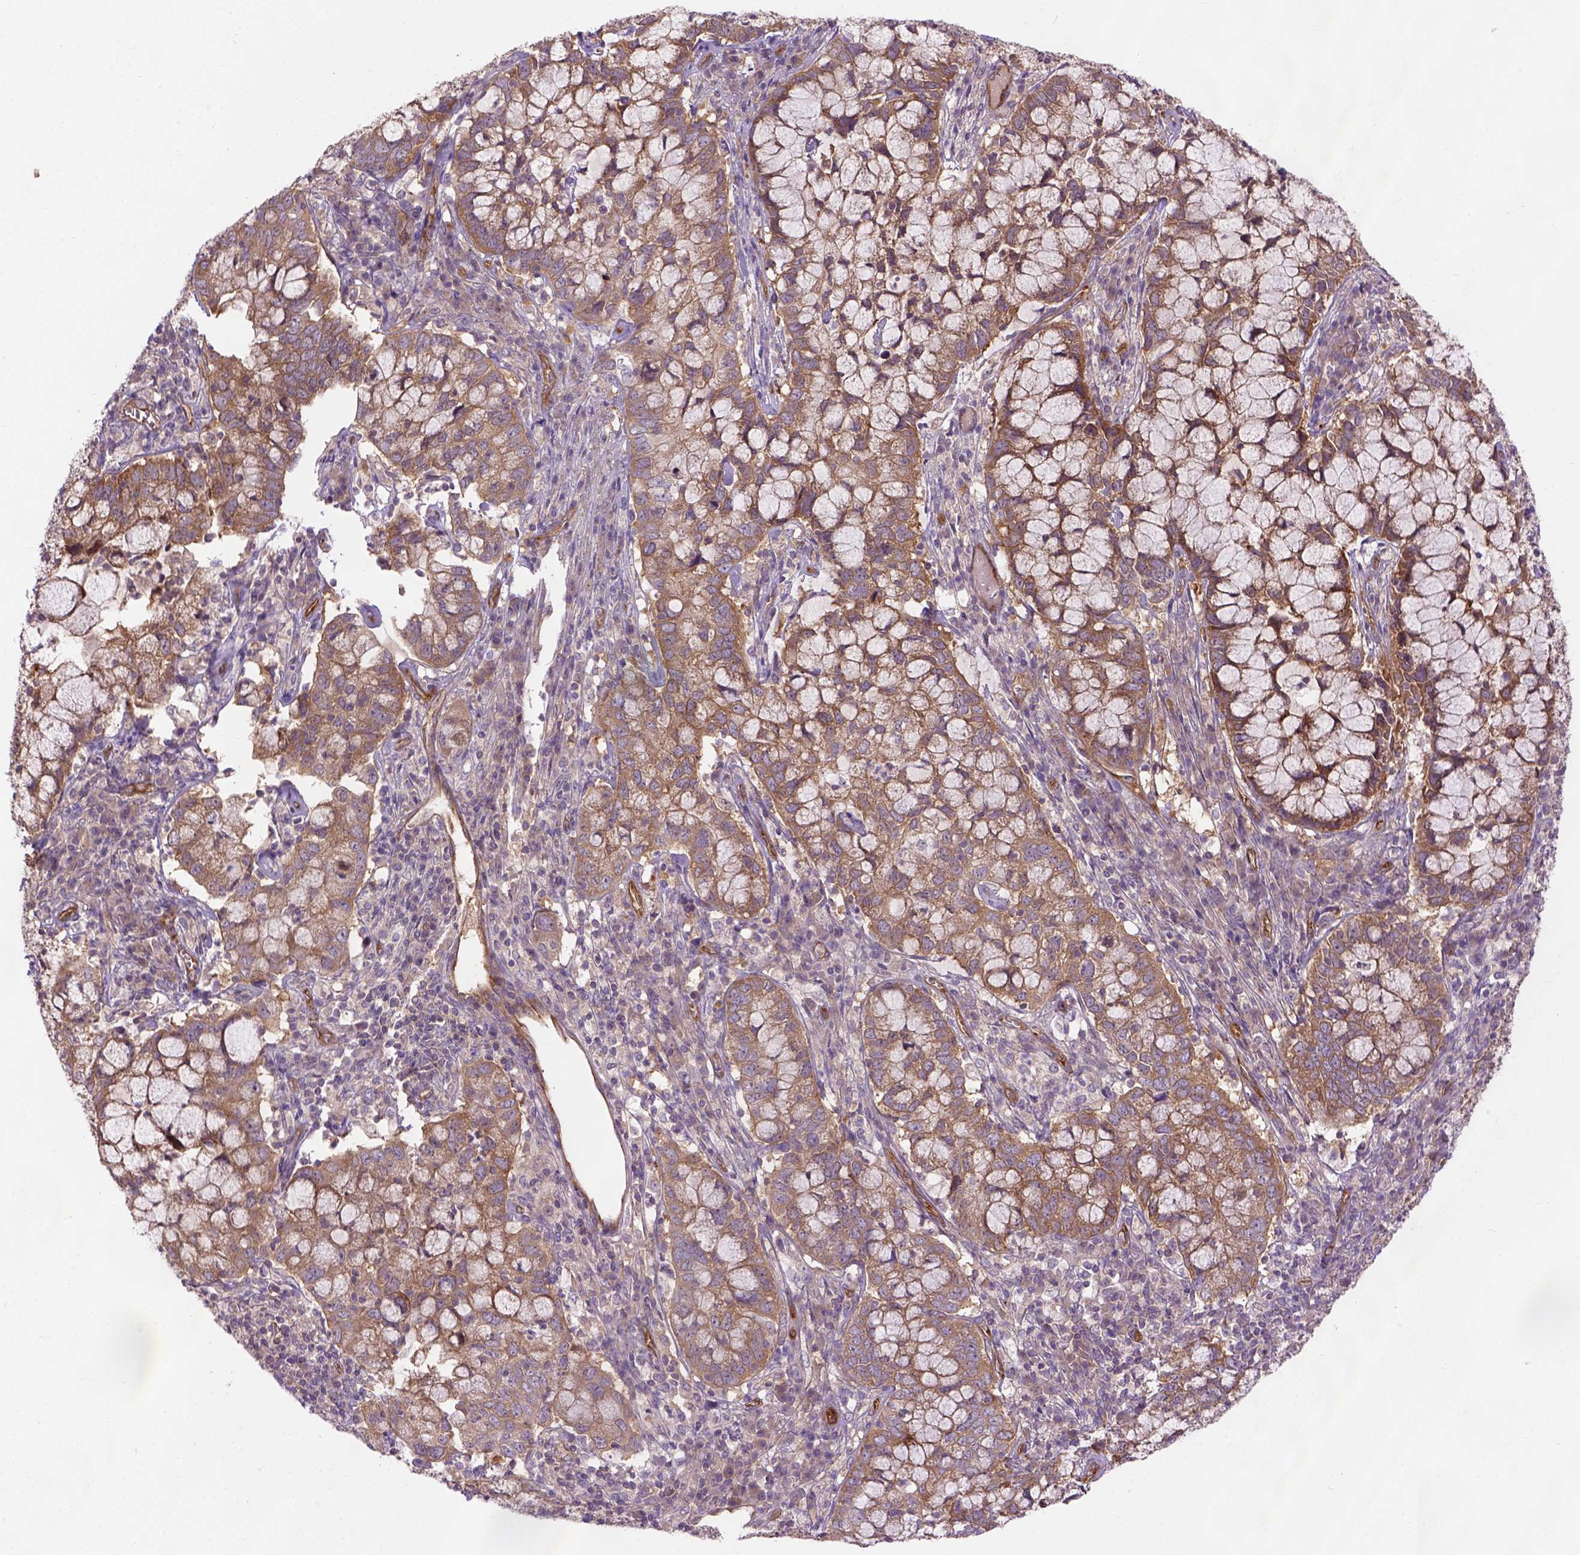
{"staining": {"intensity": "moderate", "quantity": ">75%", "location": "cytoplasmic/membranous"}, "tissue": "cervical cancer", "cell_type": "Tumor cells", "image_type": "cancer", "snomed": [{"axis": "morphology", "description": "Adenocarcinoma, NOS"}, {"axis": "topography", "description": "Cervix"}], "caption": "Approximately >75% of tumor cells in cervical cancer show moderate cytoplasmic/membranous protein positivity as visualized by brown immunohistochemical staining.", "gene": "CASKIN2", "patient": {"sex": "female", "age": 40}}